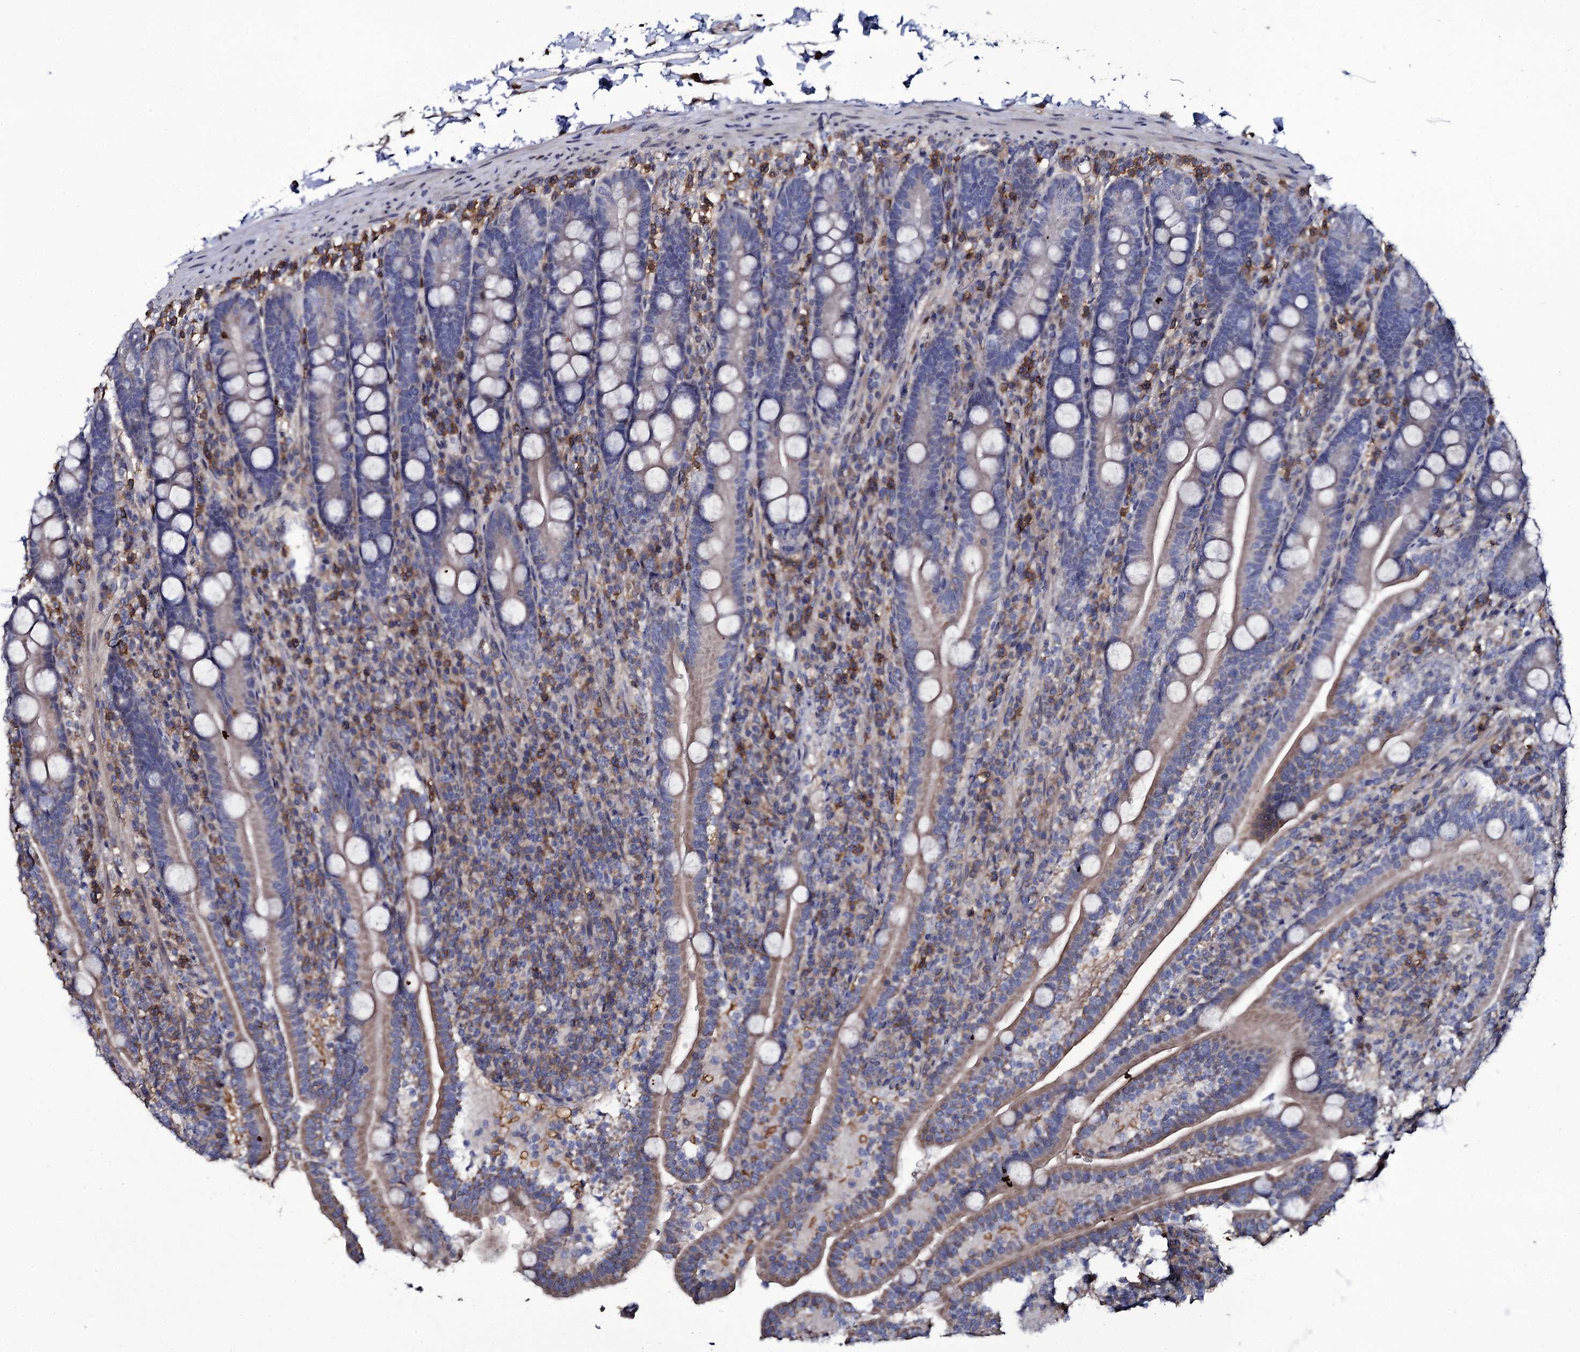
{"staining": {"intensity": "weak", "quantity": "25%-75%", "location": "cytoplasmic/membranous"}, "tissue": "duodenum", "cell_type": "Glandular cells", "image_type": "normal", "snomed": [{"axis": "morphology", "description": "Normal tissue, NOS"}, {"axis": "topography", "description": "Duodenum"}], "caption": "An image of human duodenum stained for a protein displays weak cytoplasmic/membranous brown staining in glandular cells.", "gene": "TTC23", "patient": {"sex": "male", "age": 35}}